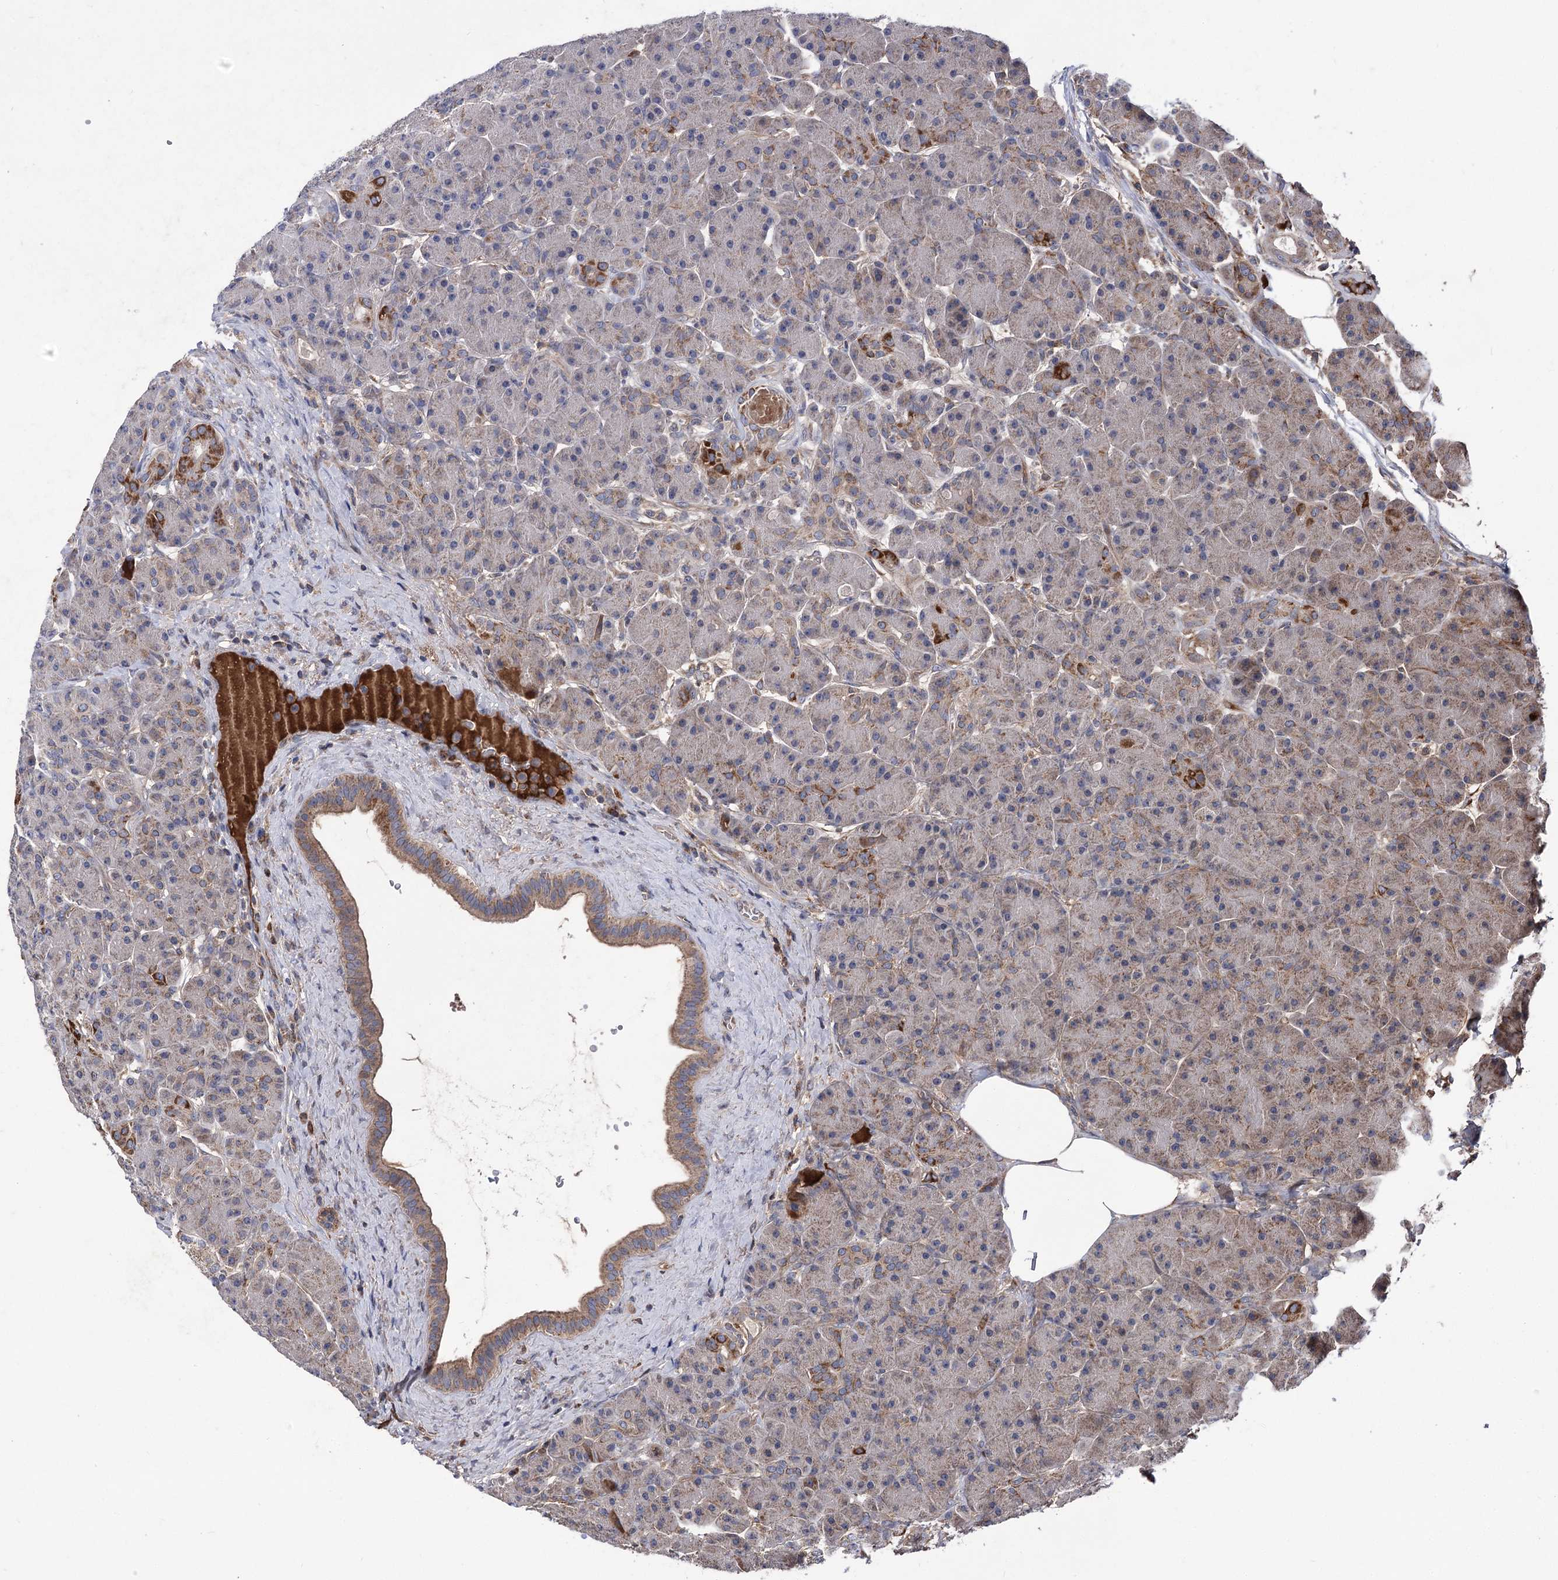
{"staining": {"intensity": "moderate", "quantity": "<25%", "location": "cytoplasmic/membranous"}, "tissue": "pancreas", "cell_type": "Exocrine glandular cells", "image_type": "normal", "snomed": [{"axis": "morphology", "description": "Normal tissue, NOS"}, {"axis": "topography", "description": "Pancreas"}], "caption": "The image reveals immunohistochemical staining of unremarkable pancreas. There is moderate cytoplasmic/membranous expression is present in approximately <25% of exocrine glandular cells.", "gene": "RASSF3", "patient": {"sex": "male", "age": 63}}